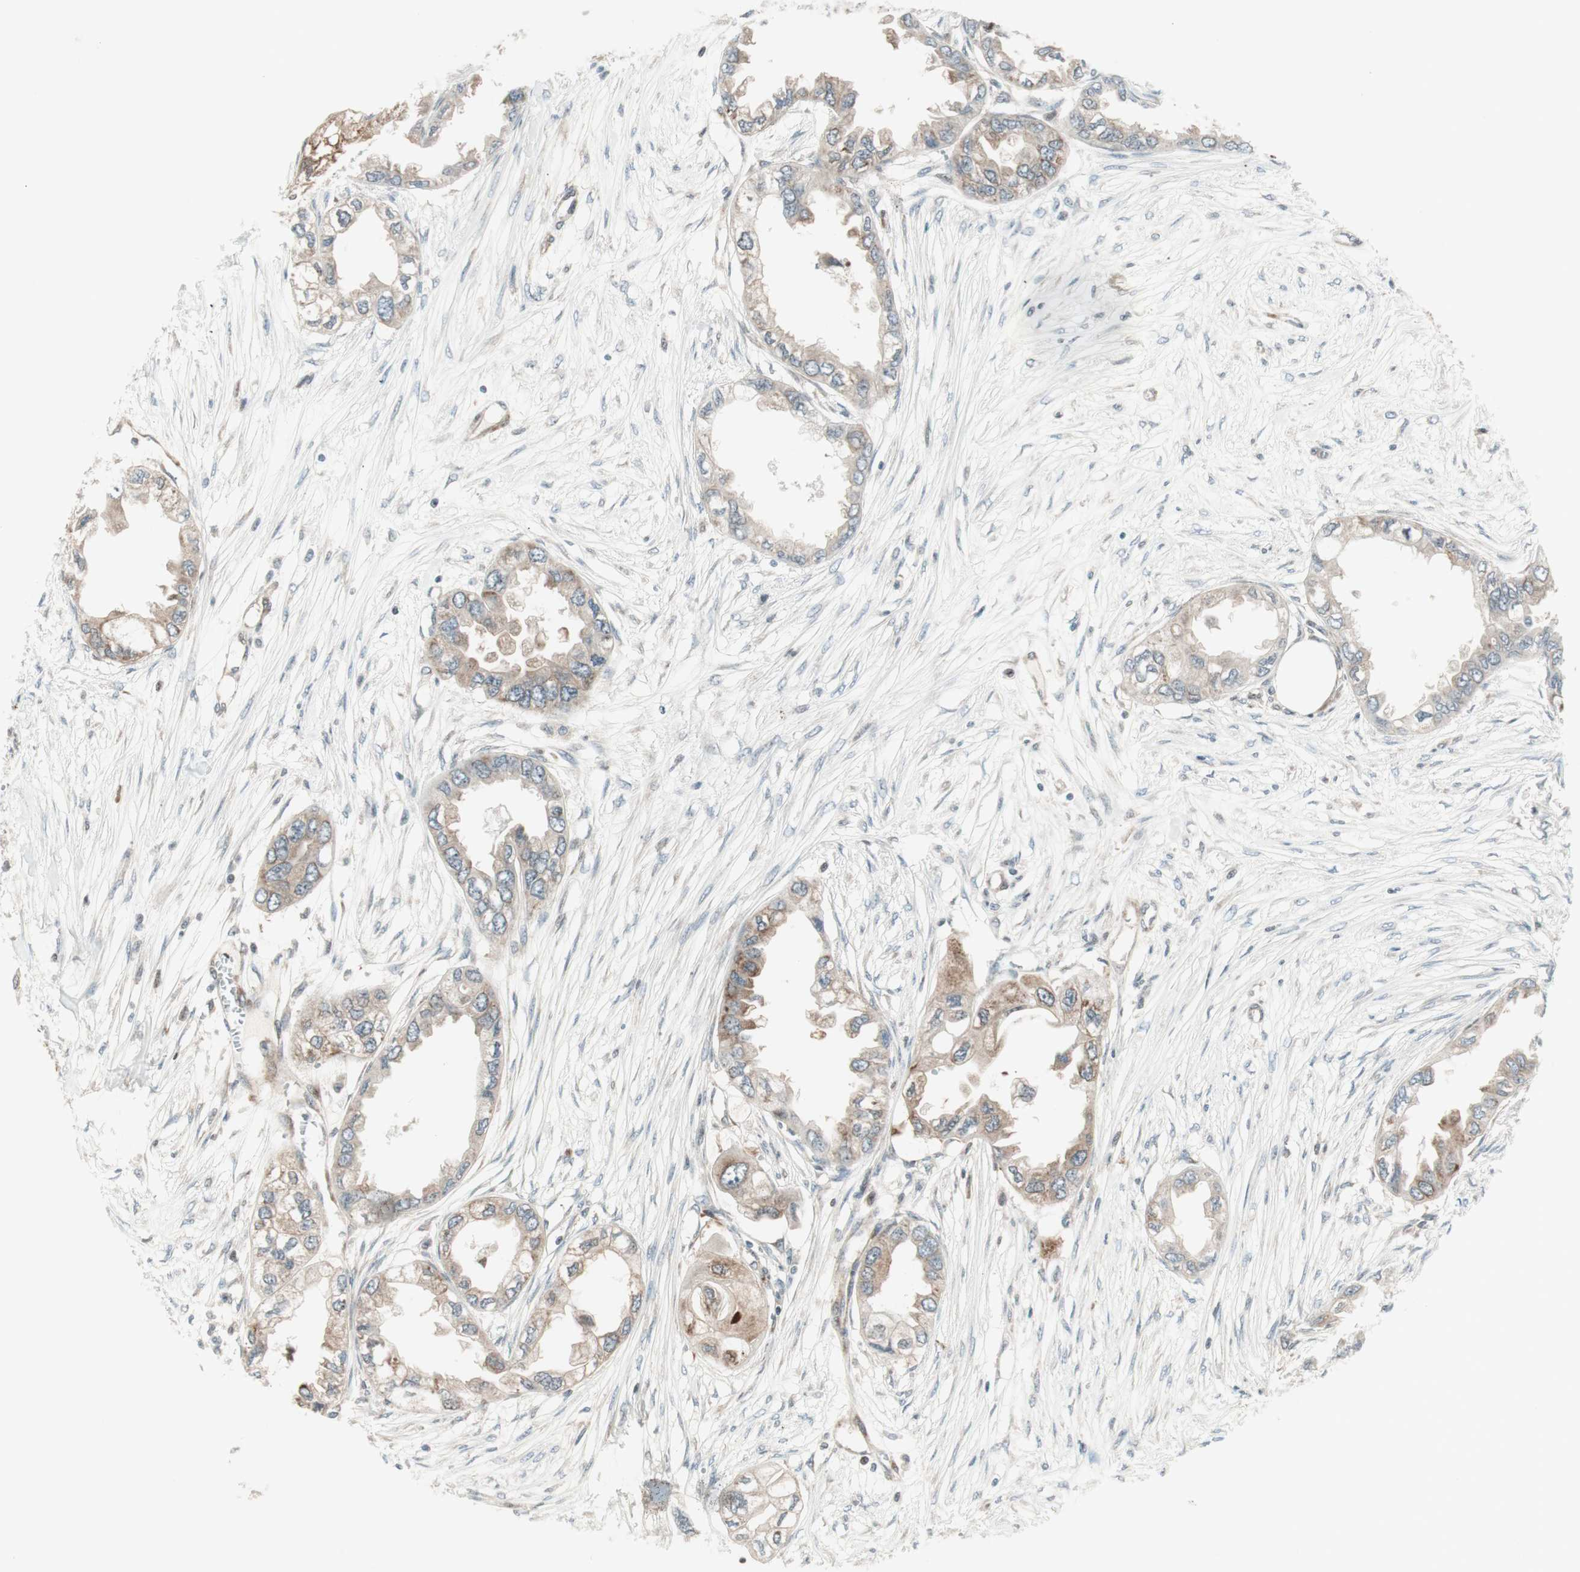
{"staining": {"intensity": "weak", "quantity": ">75%", "location": "cytoplasmic/membranous"}, "tissue": "endometrial cancer", "cell_type": "Tumor cells", "image_type": "cancer", "snomed": [{"axis": "morphology", "description": "Adenocarcinoma, NOS"}, {"axis": "topography", "description": "Endometrium"}], "caption": "Endometrial adenocarcinoma was stained to show a protein in brown. There is low levels of weak cytoplasmic/membranous staining in approximately >75% of tumor cells.", "gene": "TPT1", "patient": {"sex": "female", "age": 67}}